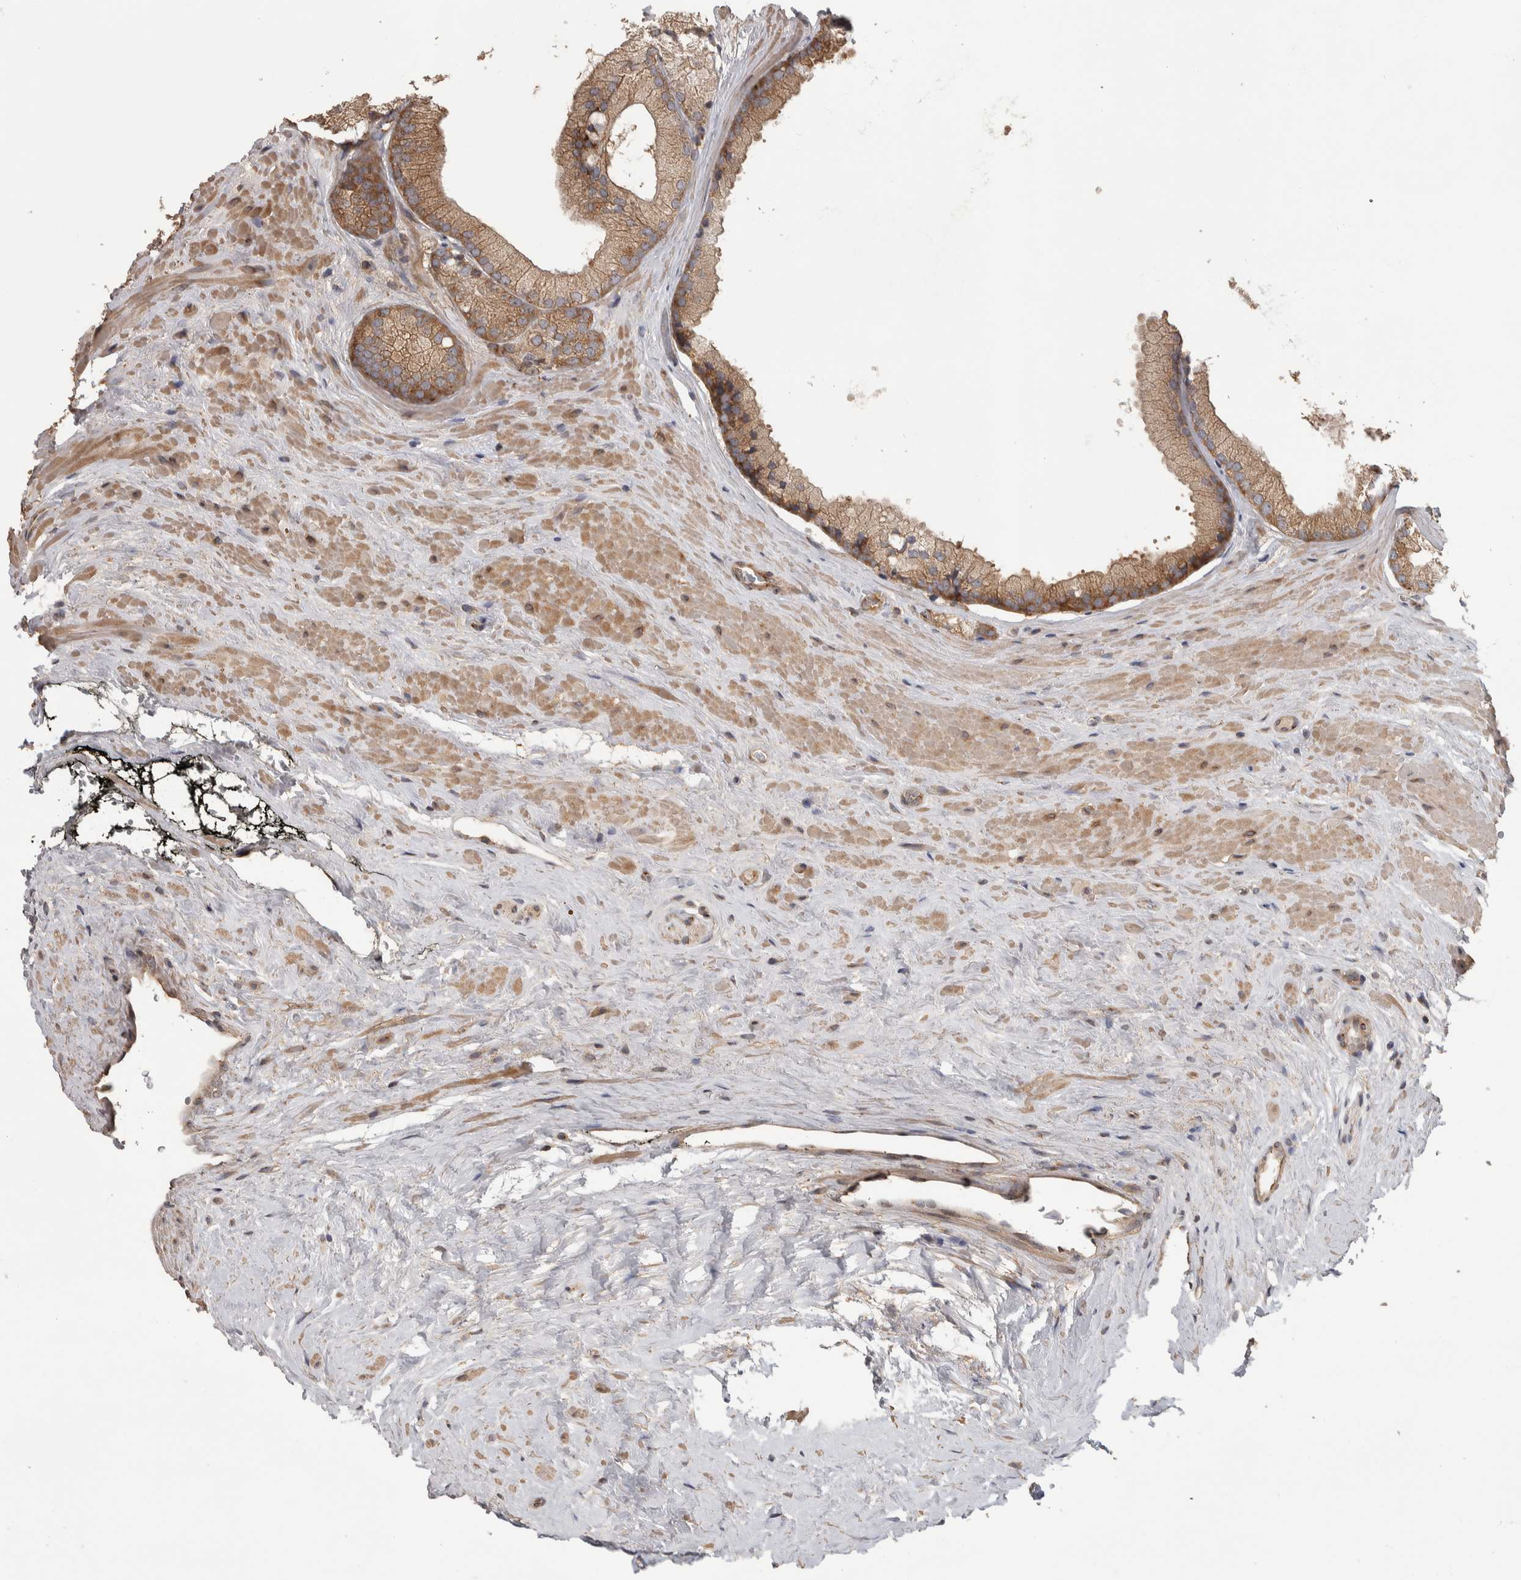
{"staining": {"intensity": "moderate", "quantity": "25%-75%", "location": "cytoplasmic/membranous"}, "tissue": "prostate cancer", "cell_type": "Tumor cells", "image_type": "cancer", "snomed": [{"axis": "morphology", "description": "Adenocarcinoma, Low grade"}, {"axis": "topography", "description": "Prostate"}], "caption": "High-magnification brightfield microscopy of prostate cancer stained with DAB (3,3'-diaminobenzidine) (brown) and counterstained with hematoxylin (blue). tumor cells exhibit moderate cytoplasmic/membranous expression is seen in approximately25%-75% of cells.", "gene": "IFRD1", "patient": {"sex": "male", "age": 65}}